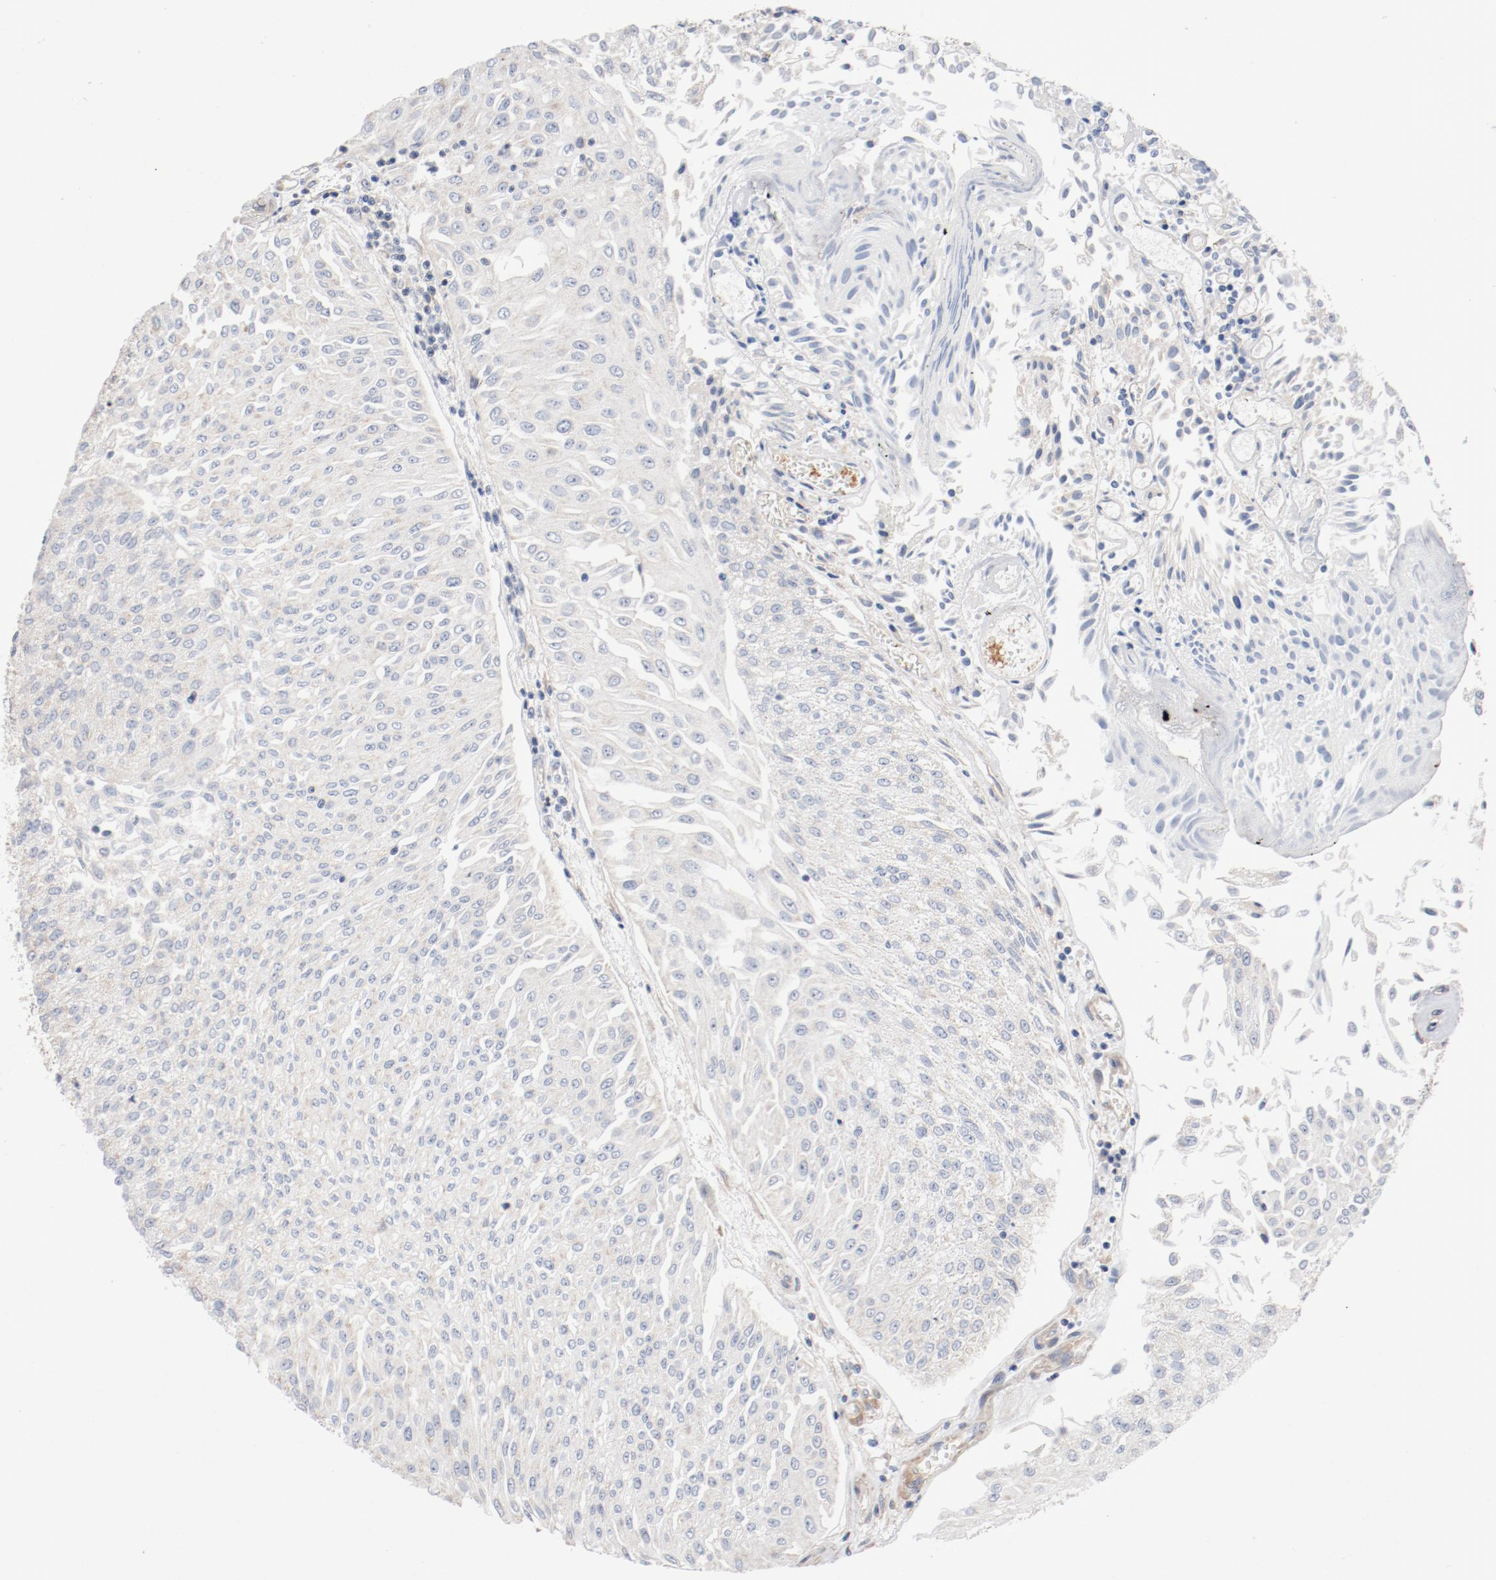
{"staining": {"intensity": "negative", "quantity": "none", "location": "none"}, "tissue": "urothelial cancer", "cell_type": "Tumor cells", "image_type": "cancer", "snomed": [{"axis": "morphology", "description": "Urothelial carcinoma, Low grade"}, {"axis": "topography", "description": "Urinary bladder"}], "caption": "The photomicrograph displays no significant staining in tumor cells of urothelial cancer.", "gene": "ILK", "patient": {"sex": "male", "age": 86}}